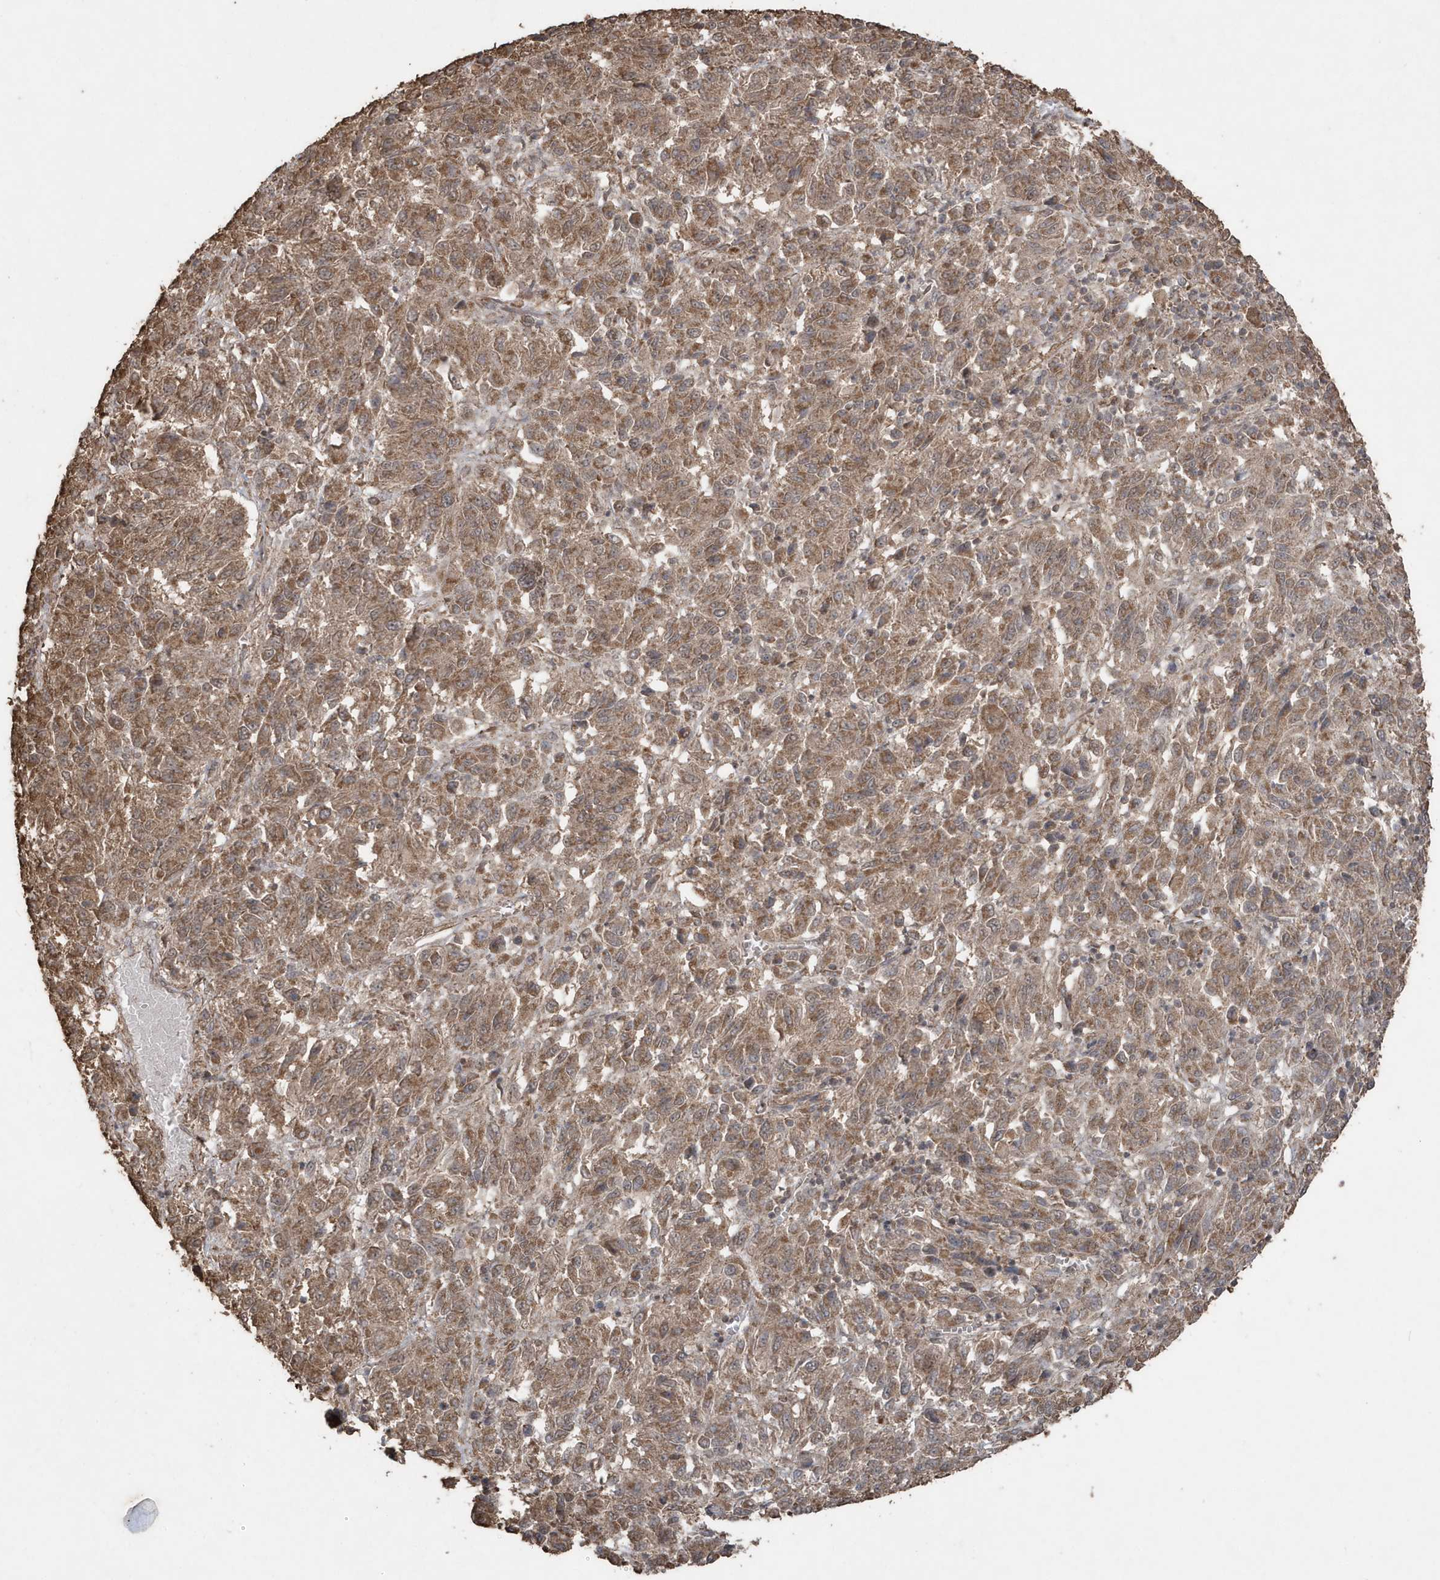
{"staining": {"intensity": "moderate", "quantity": ">75%", "location": "cytoplasmic/membranous"}, "tissue": "melanoma", "cell_type": "Tumor cells", "image_type": "cancer", "snomed": [{"axis": "morphology", "description": "Malignant melanoma, Metastatic site"}, {"axis": "topography", "description": "Lung"}], "caption": "Melanoma stained with a brown dye exhibits moderate cytoplasmic/membranous positive staining in about >75% of tumor cells.", "gene": "PAXBP1", "patient": {"sex": "male", "age": 64}}